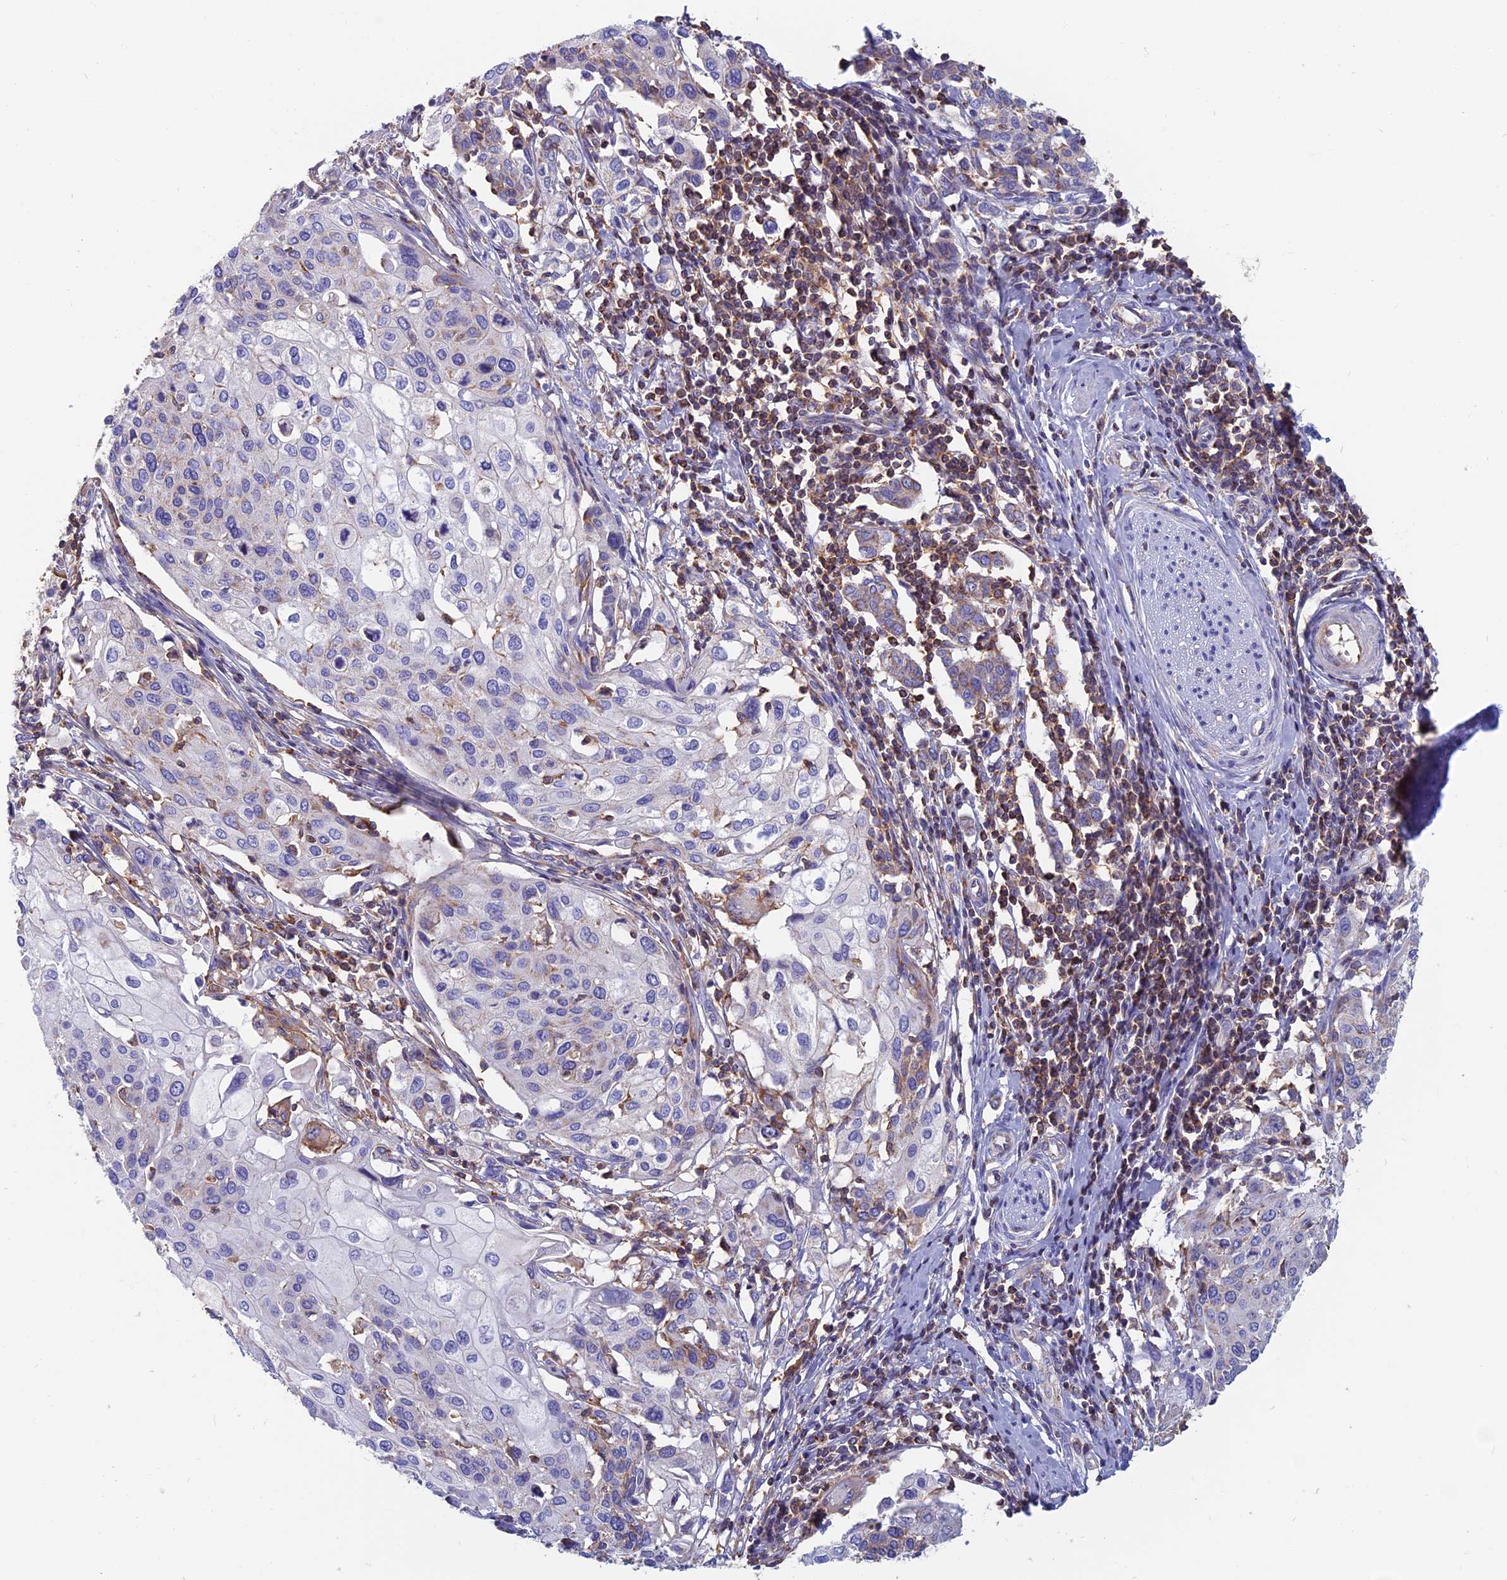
{"staining": {"intensity": "weak", "quantity": "<25%", "location": "cytoplasmic/membranous"}, "tissue": "cervical cancer", "cell_type": "Tumor cells", "image_type": "cancer", "snomed": [{"axis": "morphology", "description": "Squamous cell carcinoma, NOS"}, {"axis": "topography", "description": "Cervix"}], "caption": "DAB (3,3'-diaminobenzidine) immunohistochemical staining of human cervical squamous cell carcinoma demonstrates no significant staining in tumor cells. Nuclei are stained in blue.", "gene": "HSD17B8", "patient": {"sex": "female", "age": 44}}